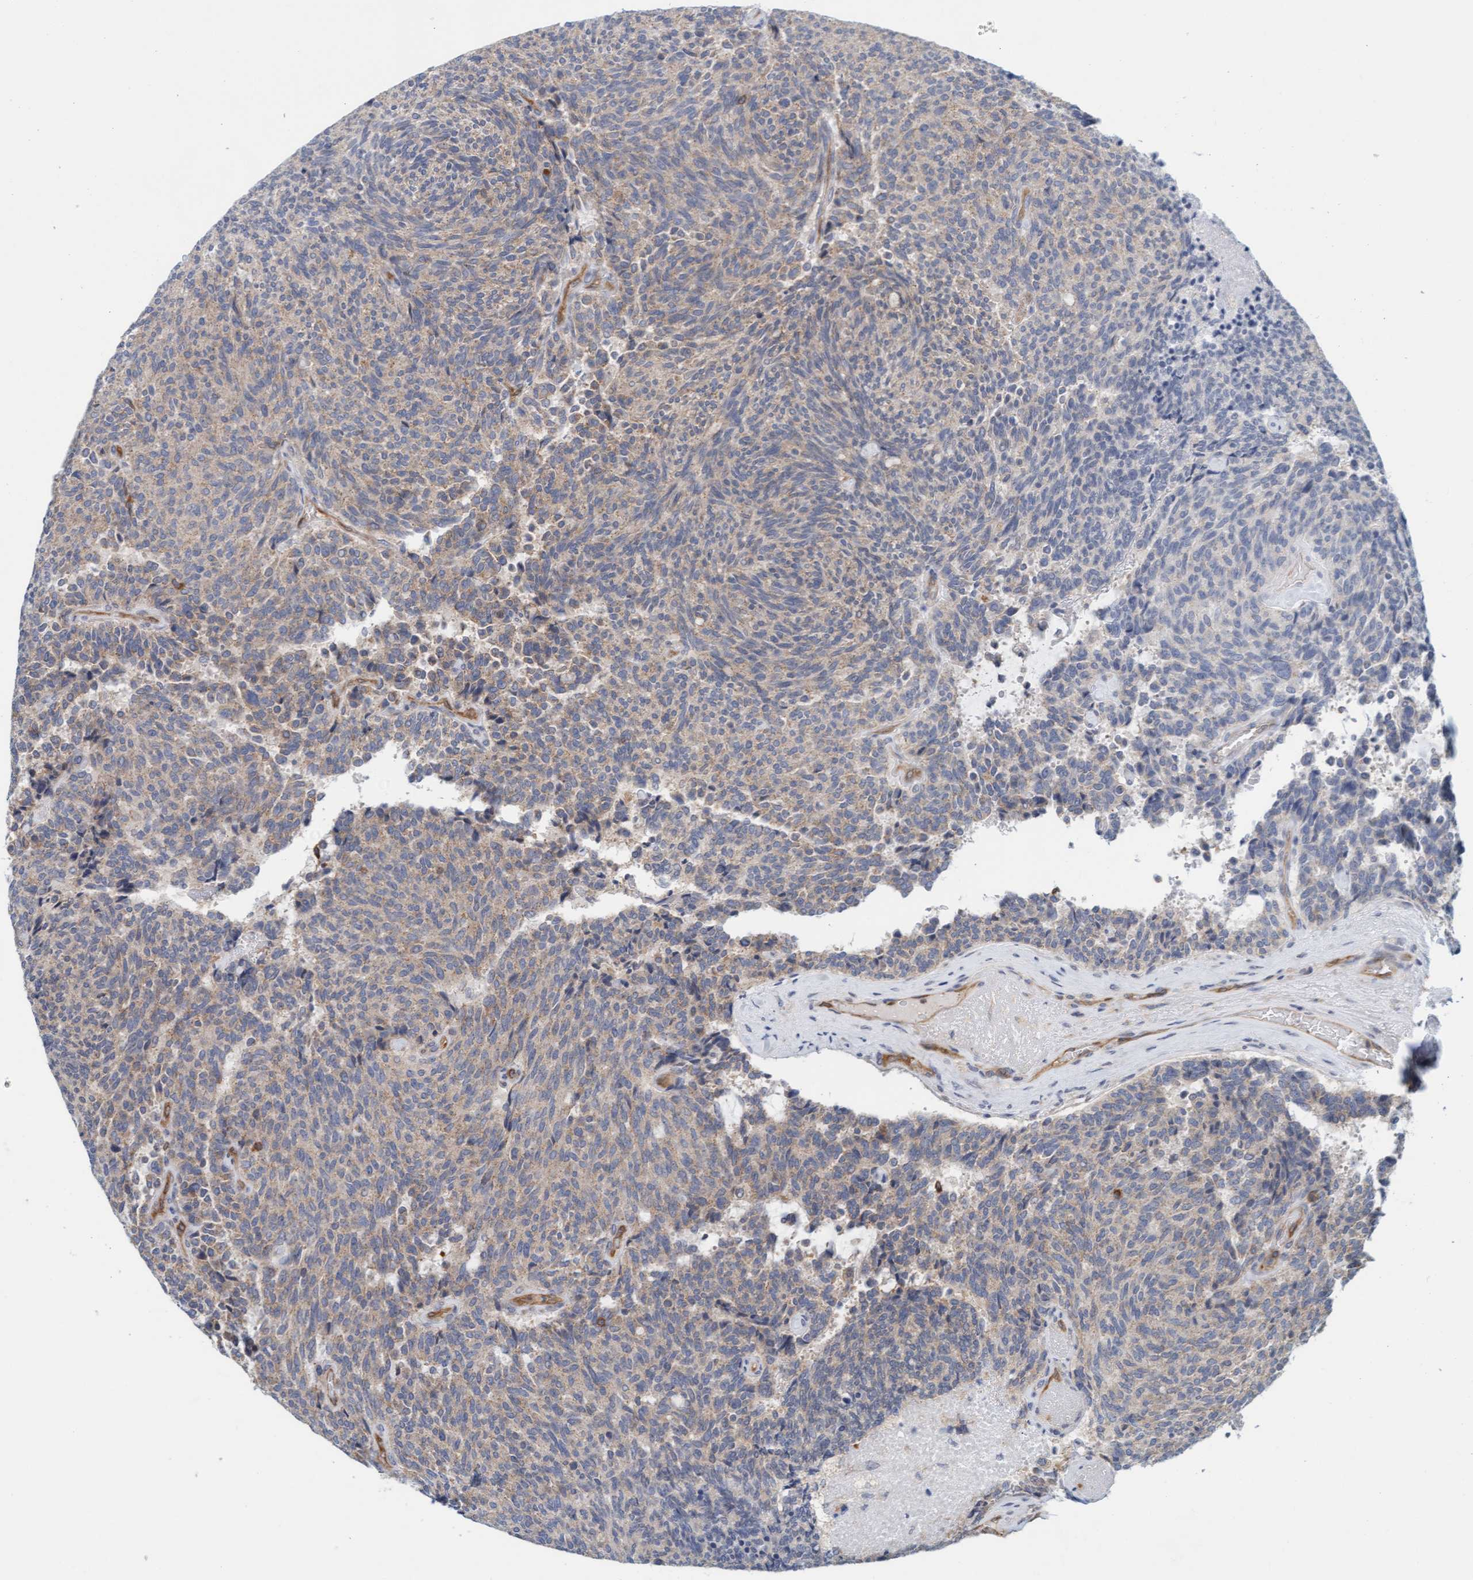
{"staining": {"intensity": "weak", "quantity": "25%-75%", "location": "cytoplasmic/membranous"}, "tissue": "carcinoid", "cell_type": "Tumor cells", "image_type": "cancer", "snomed": [{"axis": "morphology", "description": "Carcinoid, malignant, NOS"}, {"axis": "topography", "description": "Pancreas"}], "caption": "Immunohistochemistry (IHC) of carcinoid (malignant) shows low levels of weak cytoplasmic/membranous expression in approximately 25%-75% of tumor cells.", "gene": "PRKD2", "patient": {"sex": "female", "age": 54}}